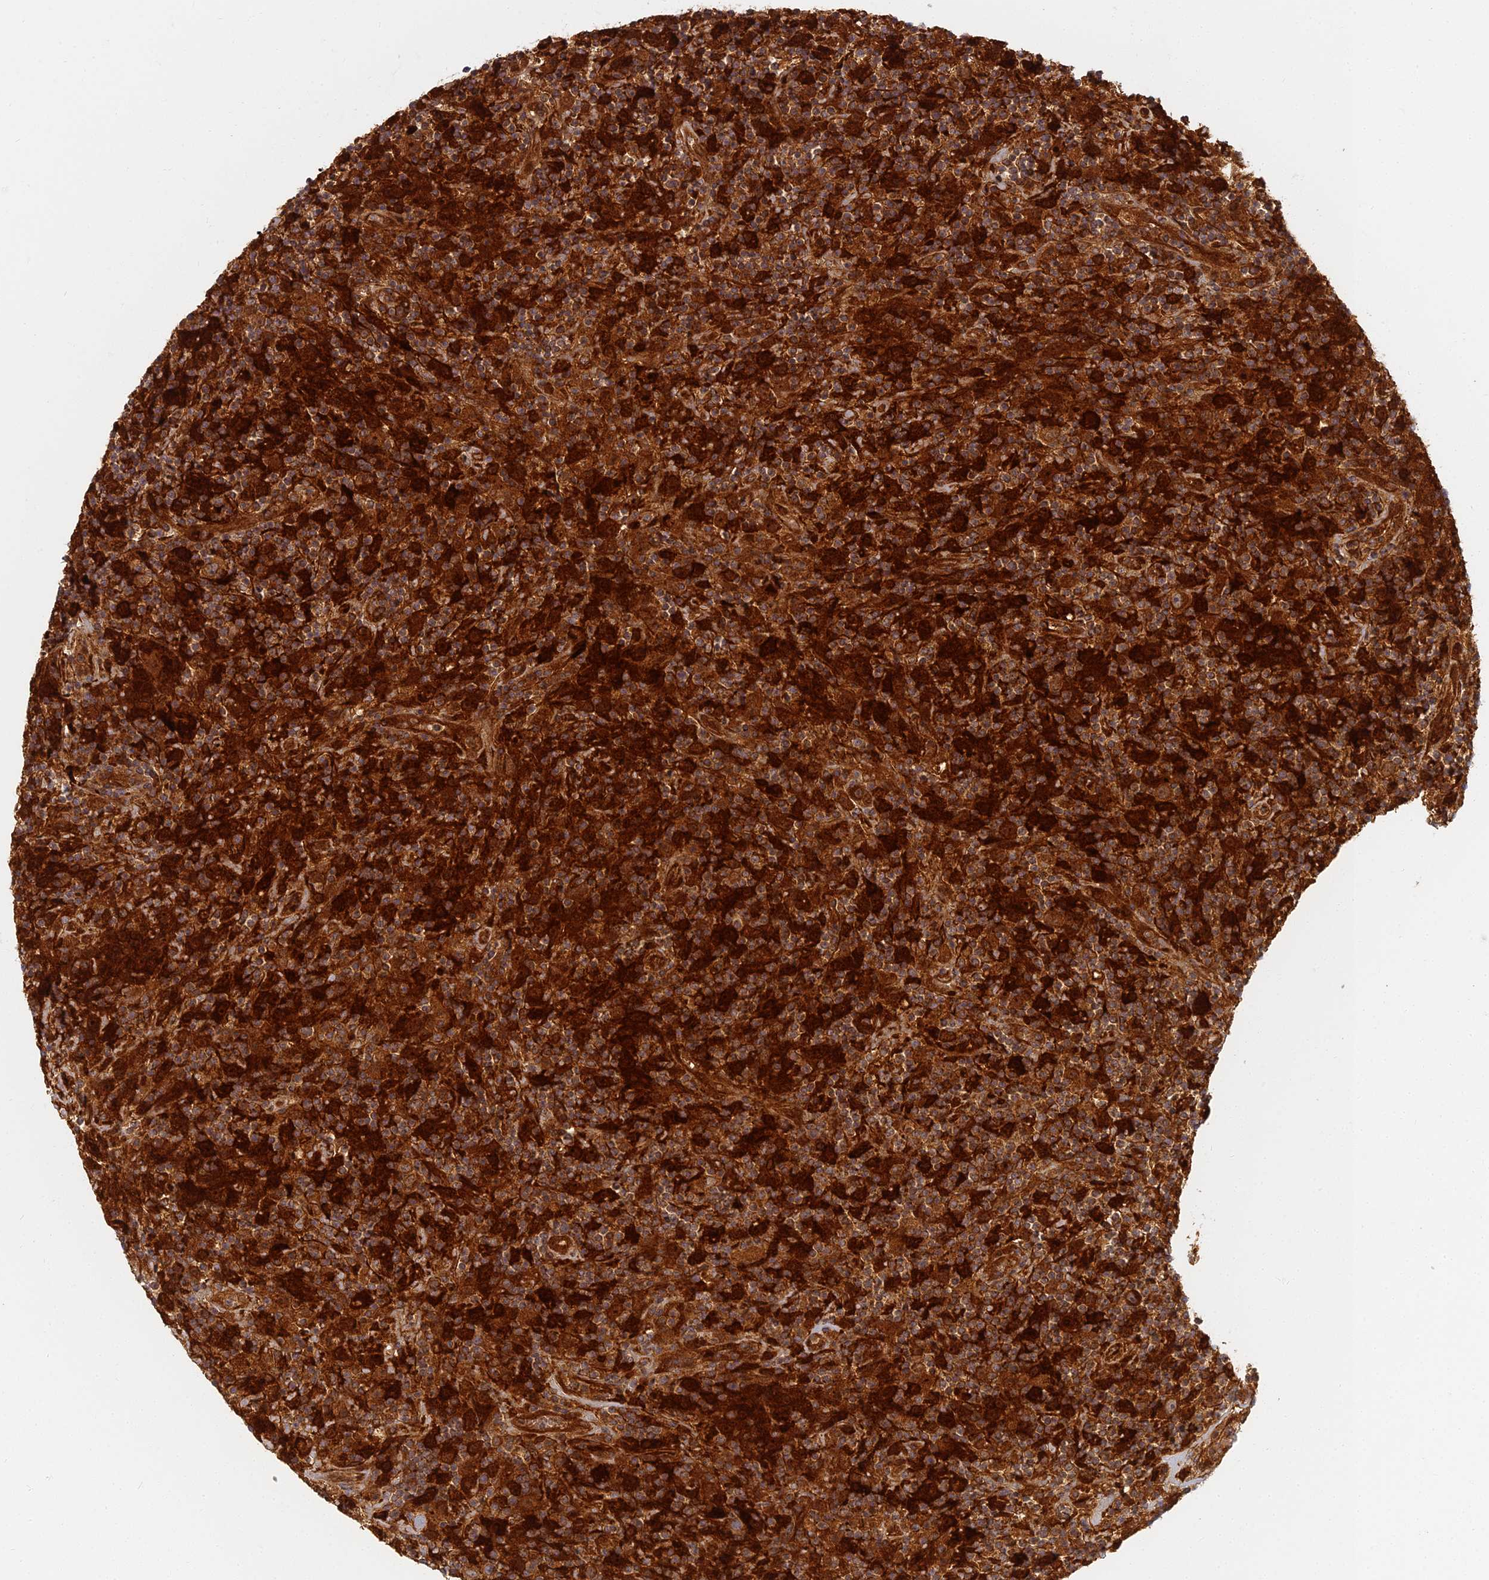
{"staining": {"intensity": "strong", "quantity": ">75%", "location": "cytoplasmic/membranous"}, "tissue": "lymphoma", "cell_type": "Tumor cells", "image_type": "cancer", "snomed": [{"axis": "morphology", "description": "Hodgkin's disease, NOS"}, {"axis": "topography", "description": "Lymph node"}], "caption": "Hodgkin's disease tissue displays strong cytoplasmic/membranous staining in approximately >75% of tumor cells, visualized by immunohistochemistry.", "gene": "INO80D", "patient": {"sex": "male", "age": 70}}